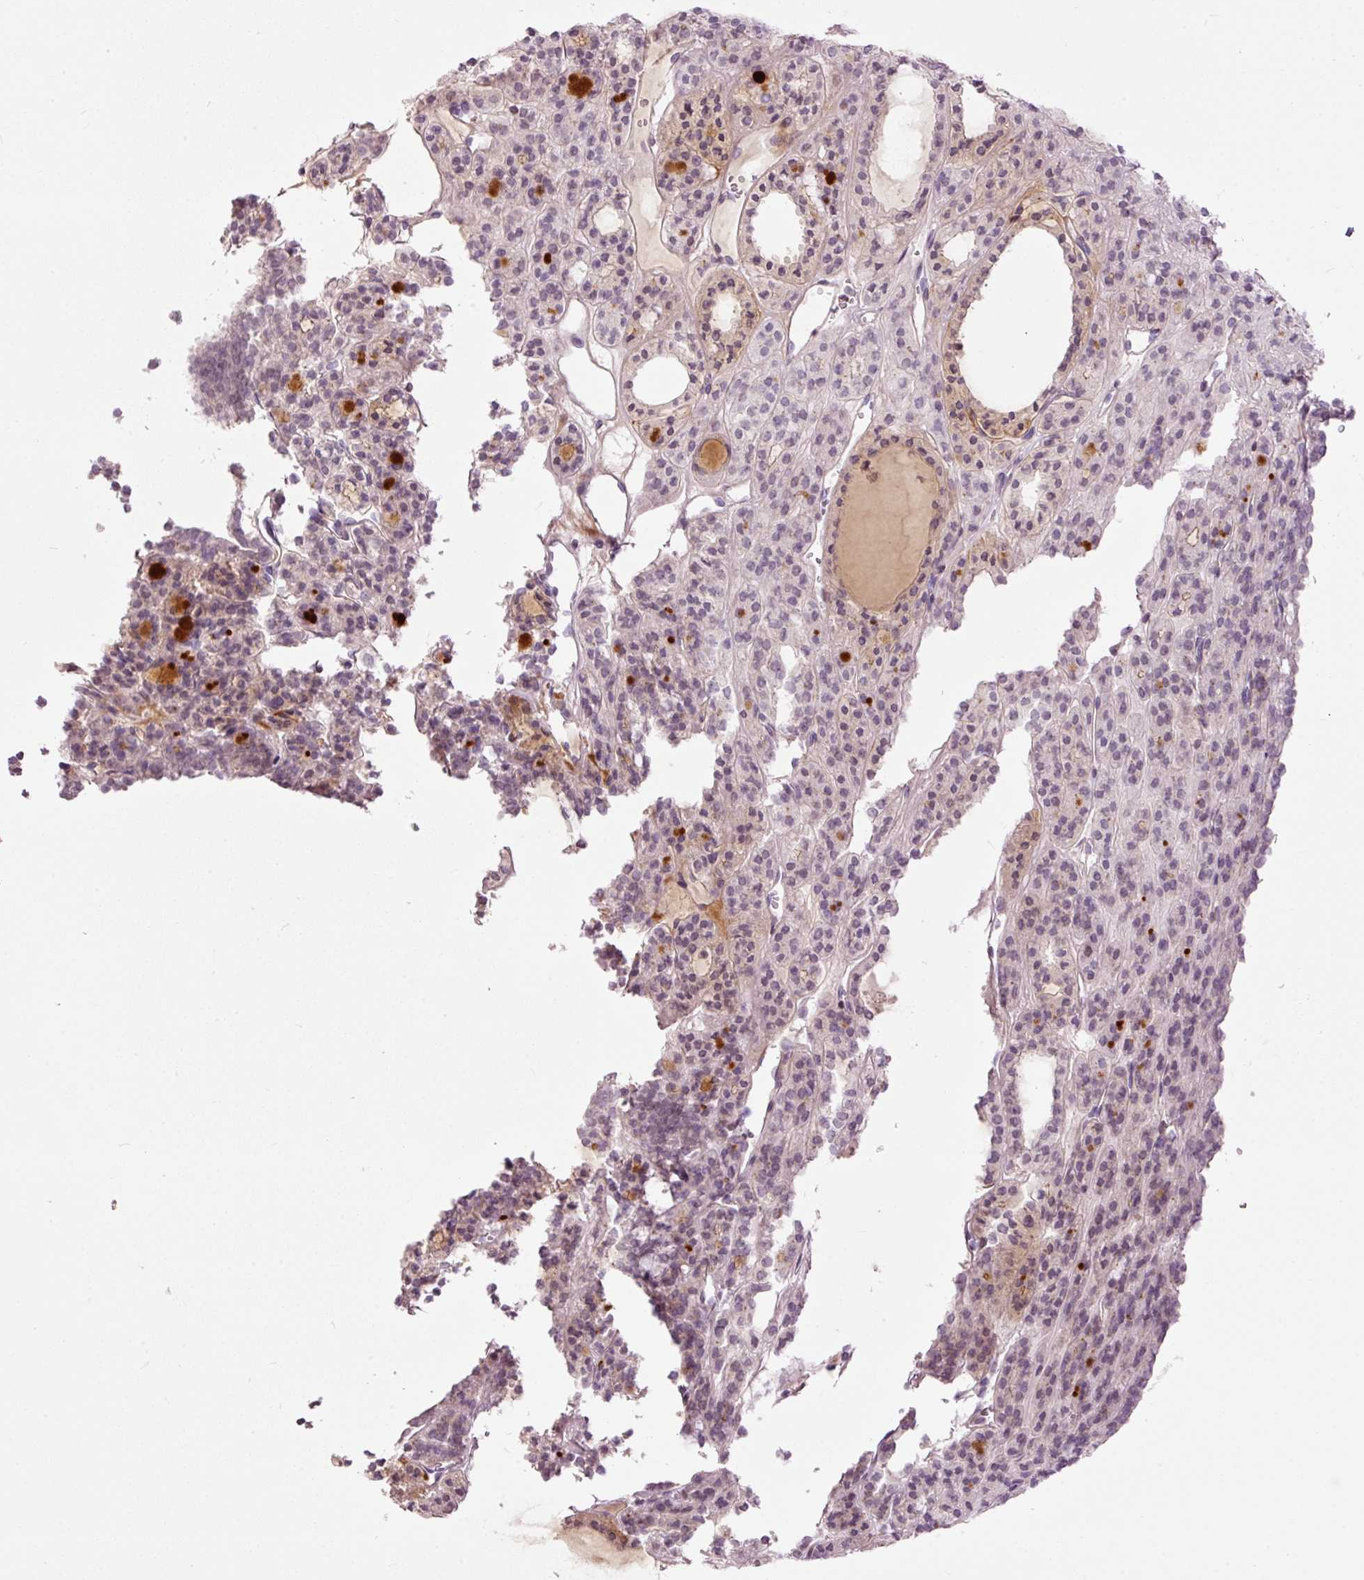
{"staining": {"intensity": "weak", "quantity": "<25%", "location": "nuclear"}, "tissue": "thyroid cancer", "cell_type": "Tumor cells", "image_type": "cancer", "snomed": [{"axis": "morphology", "description": "Follicular adenoma carcinoma, NOS"}, {"axis": "topography", "description": "Thyroid gland"}], "caption": "This photomicrograph is of thyroid cancer (follicular adenoma carcinoma) stained with IHC to label a protein in brown with the nuclei are counter-stained blue. There is no expression in tumor cells. (DAB IHC, high magnification).", "gene": "FCRL4", "patient": {"sex": "female", "age": 63}}